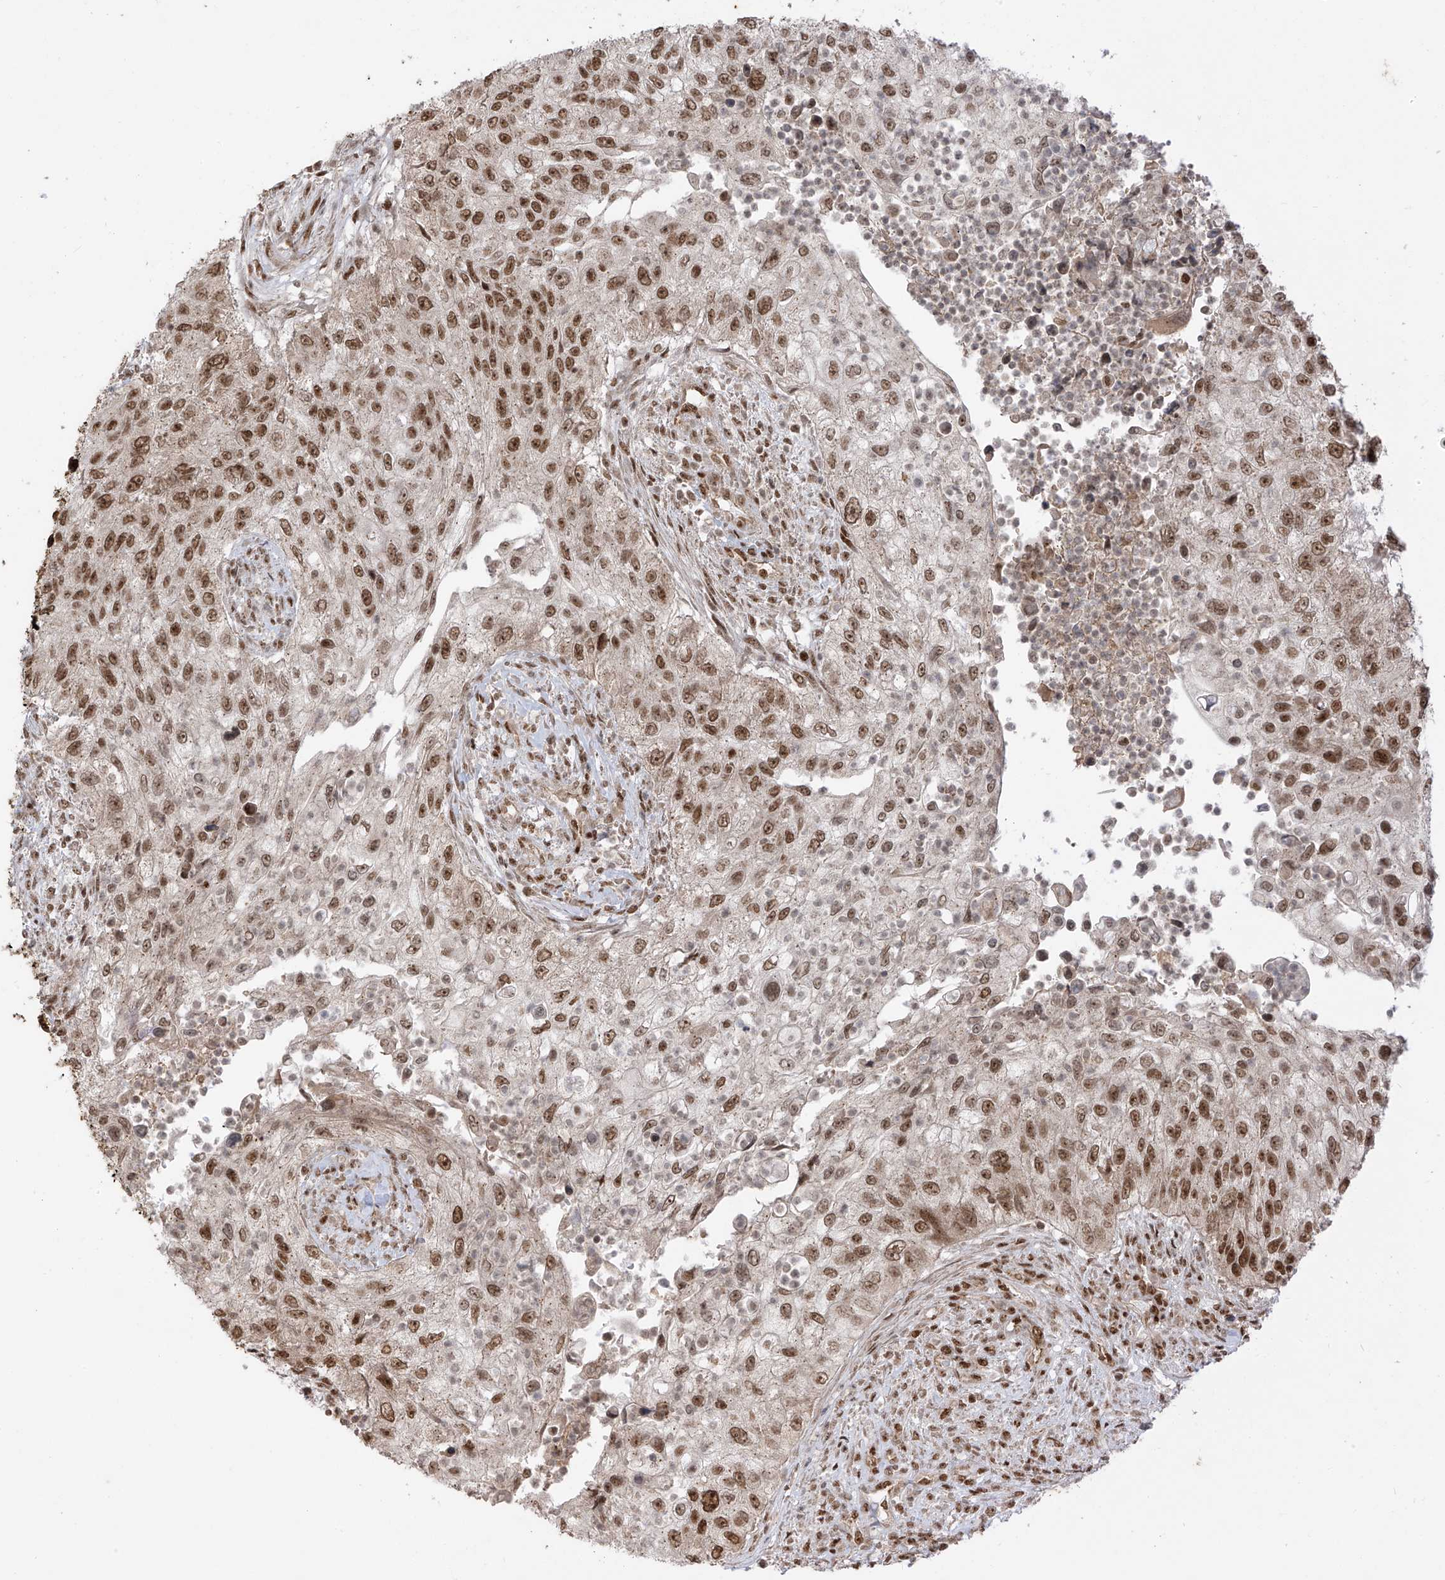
{"staining": {"intensity": "moderate", "quantity": ">75%", "location": "nuclear"}, "tissue": "urothelial cancer", "cell_type": "Tumor cells", "image_type": "cancer", "snomed": [{"axis": "morphology", "description": "Urothelial carcinoma, High grade"}, {"axis": "topography", "description": "Urinary bladder"}], "caption": "Urothelial carcinoma (high-grade) tissue demonstrates moderate nuclear expression in approximately >75% of tumor cells, visualized by immunohistochemistry.", "gene": "ARHGEF3", "patient": {"sex": "female", "age": 60}}